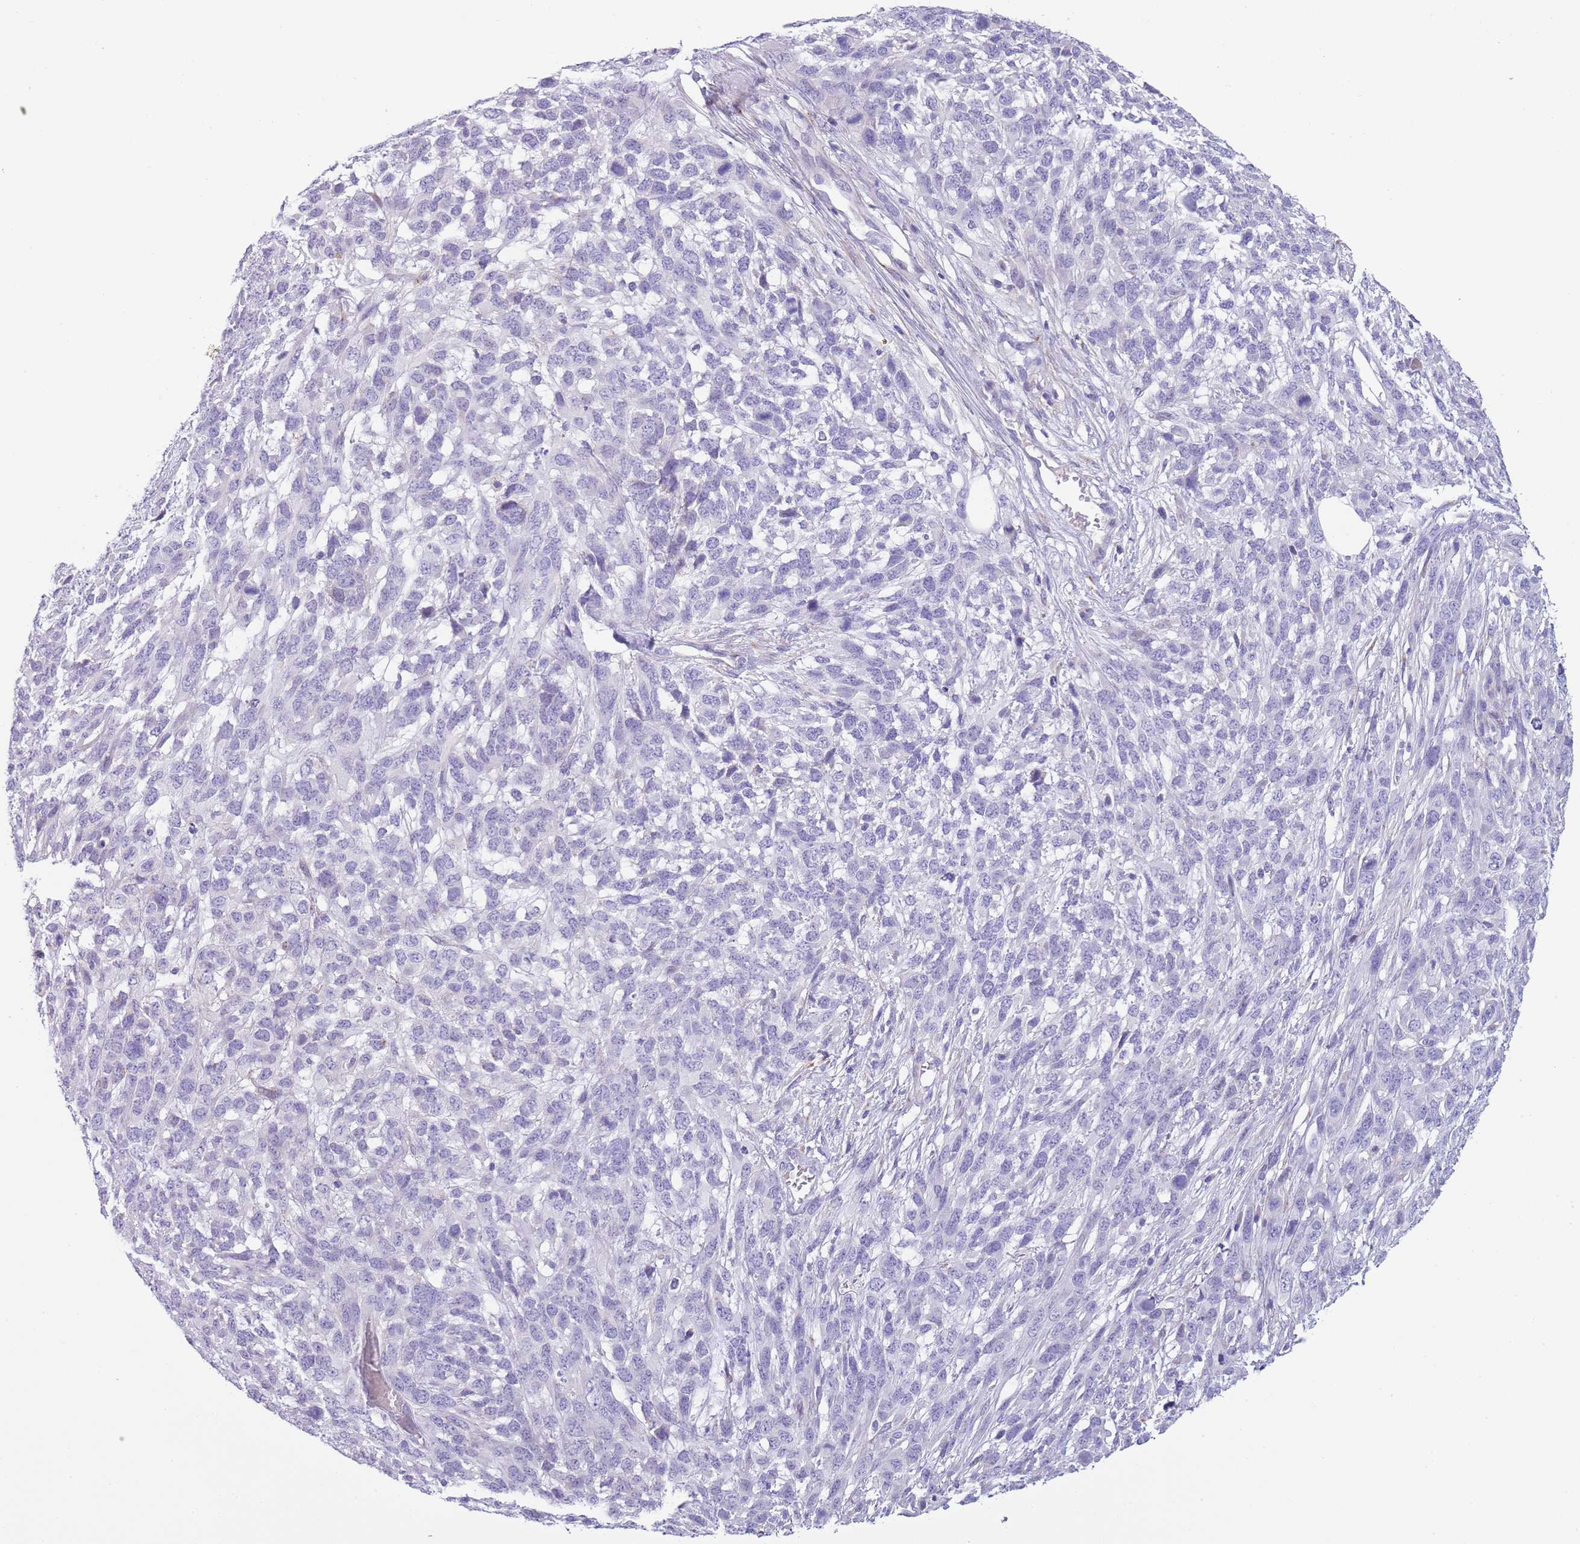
{"staining": {"intensity": "negative", "quantity": "none", "location": "none"}, "tissue": "melanoma", "cell_type": "Tumor cells", "image_type": "cancer", "snomed": [{"axis": "morphology", "description": "Normal morphology"}, {"axis": "morphology", "description": "Malignant melanoma, NOS"}, {"axis": "topography", "description": "Skin"}], "caption": "Immunohistochemistry (IHC) micrograph of neoplastic tissue: malignant melanoma stained with DAB exhibits no significant protein positivity in tumor cells. Brightfield microscopy of IHC stained with DAB (brown) and hematoxylin (blue), captured at high magnification.", "gene": "ABHD17C", "patient": {"sex": "female", "age": 72}}